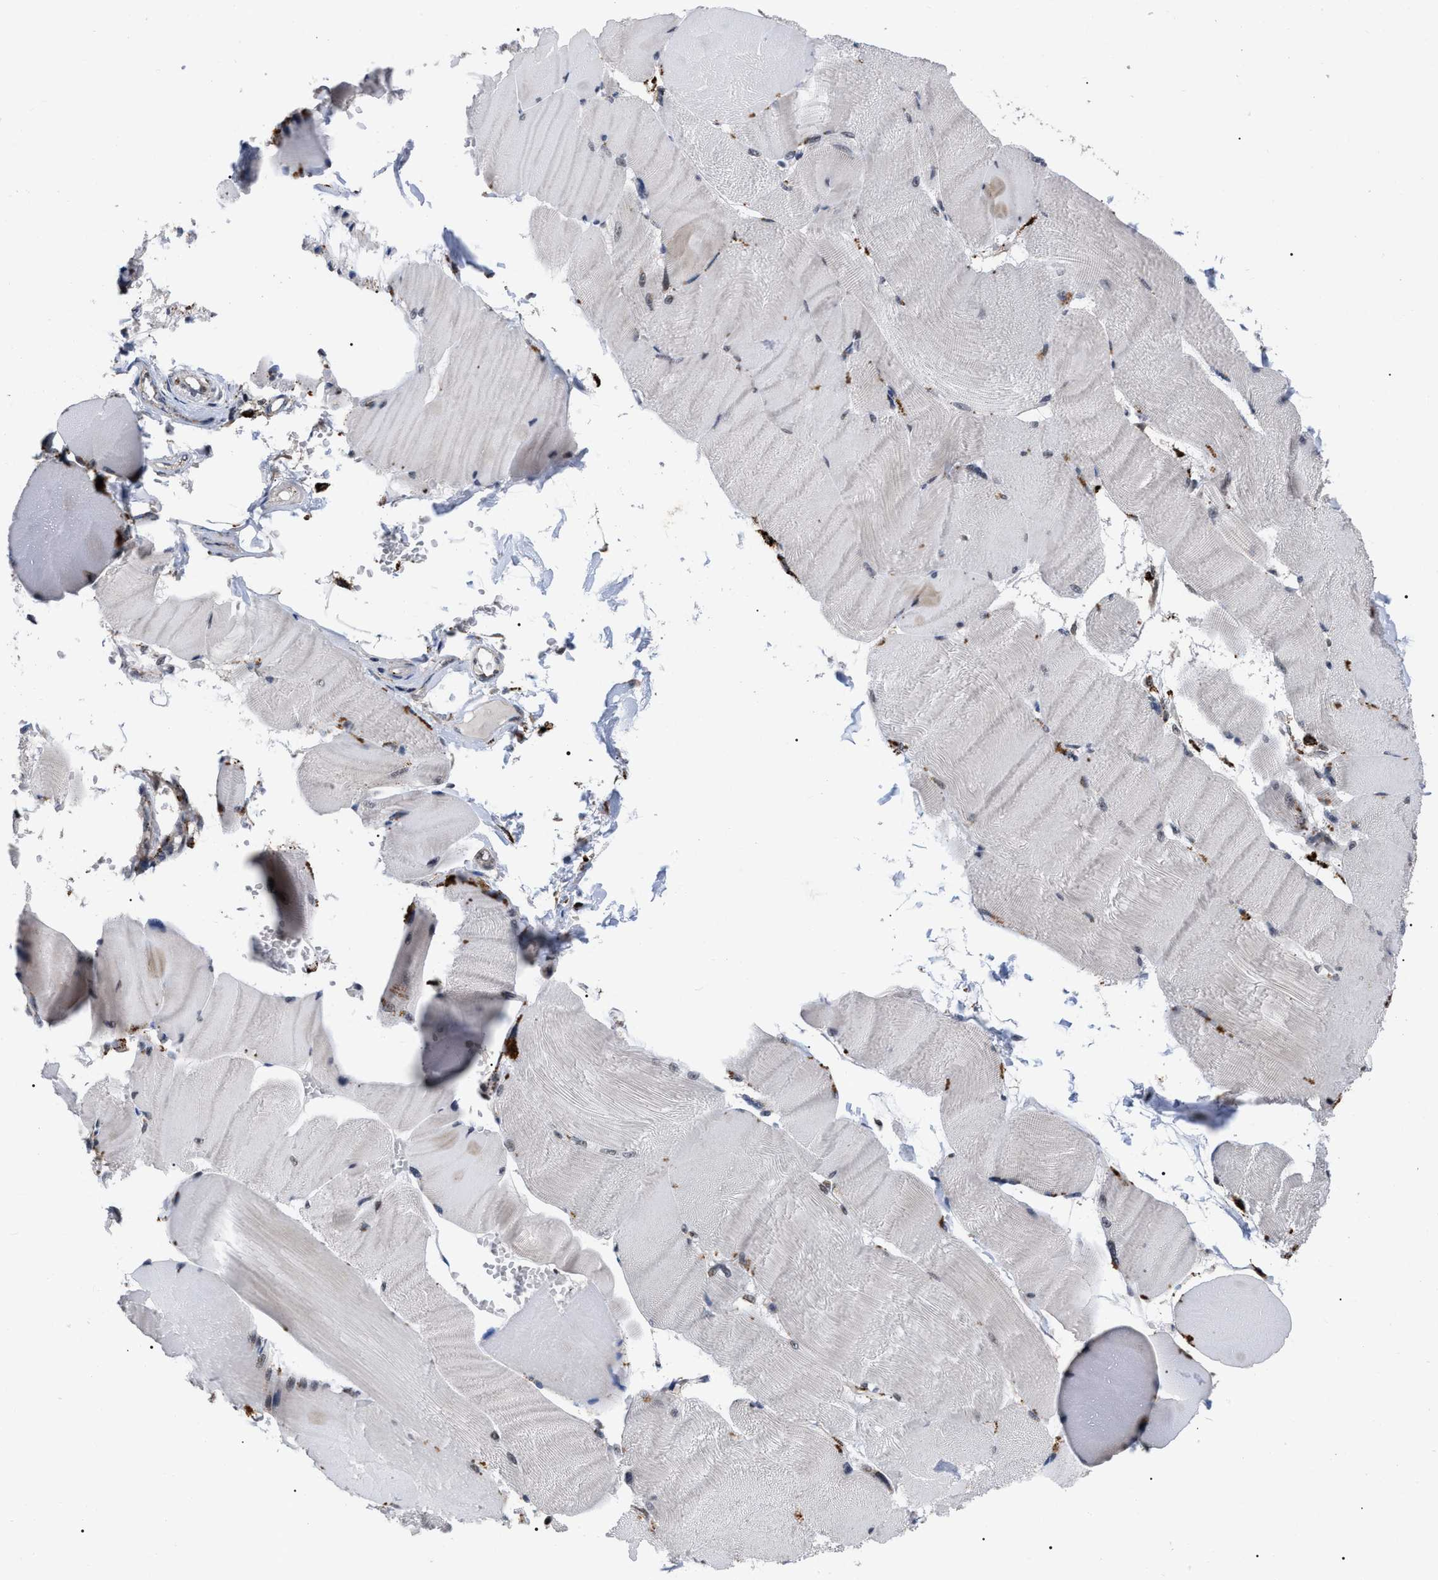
{"staining": {"intensity": "weak", "quantity": "<25%", "location": "cytoplasmic/membranous,nuclear"}, "tissue": "skeletal muscle", "cell_type": "Myocytes", "image_type": "normal", "snomed": [{"axis": "morphology", "description": "Normal tissue, NOS"}, {"axis": "topography", "description": "Skin"}, {"axis": "topography", "description": "Skeletal muscle"}], "caption": "Myocytes are negative for brown protein staining in normal skeletal muscle. (DAB (3,3'-diaminobenzidine) IHC visualized using brightfield microscopy, high magnification).", "gene": "UPF1", "patient": {"sex": "male", "age": 83}}